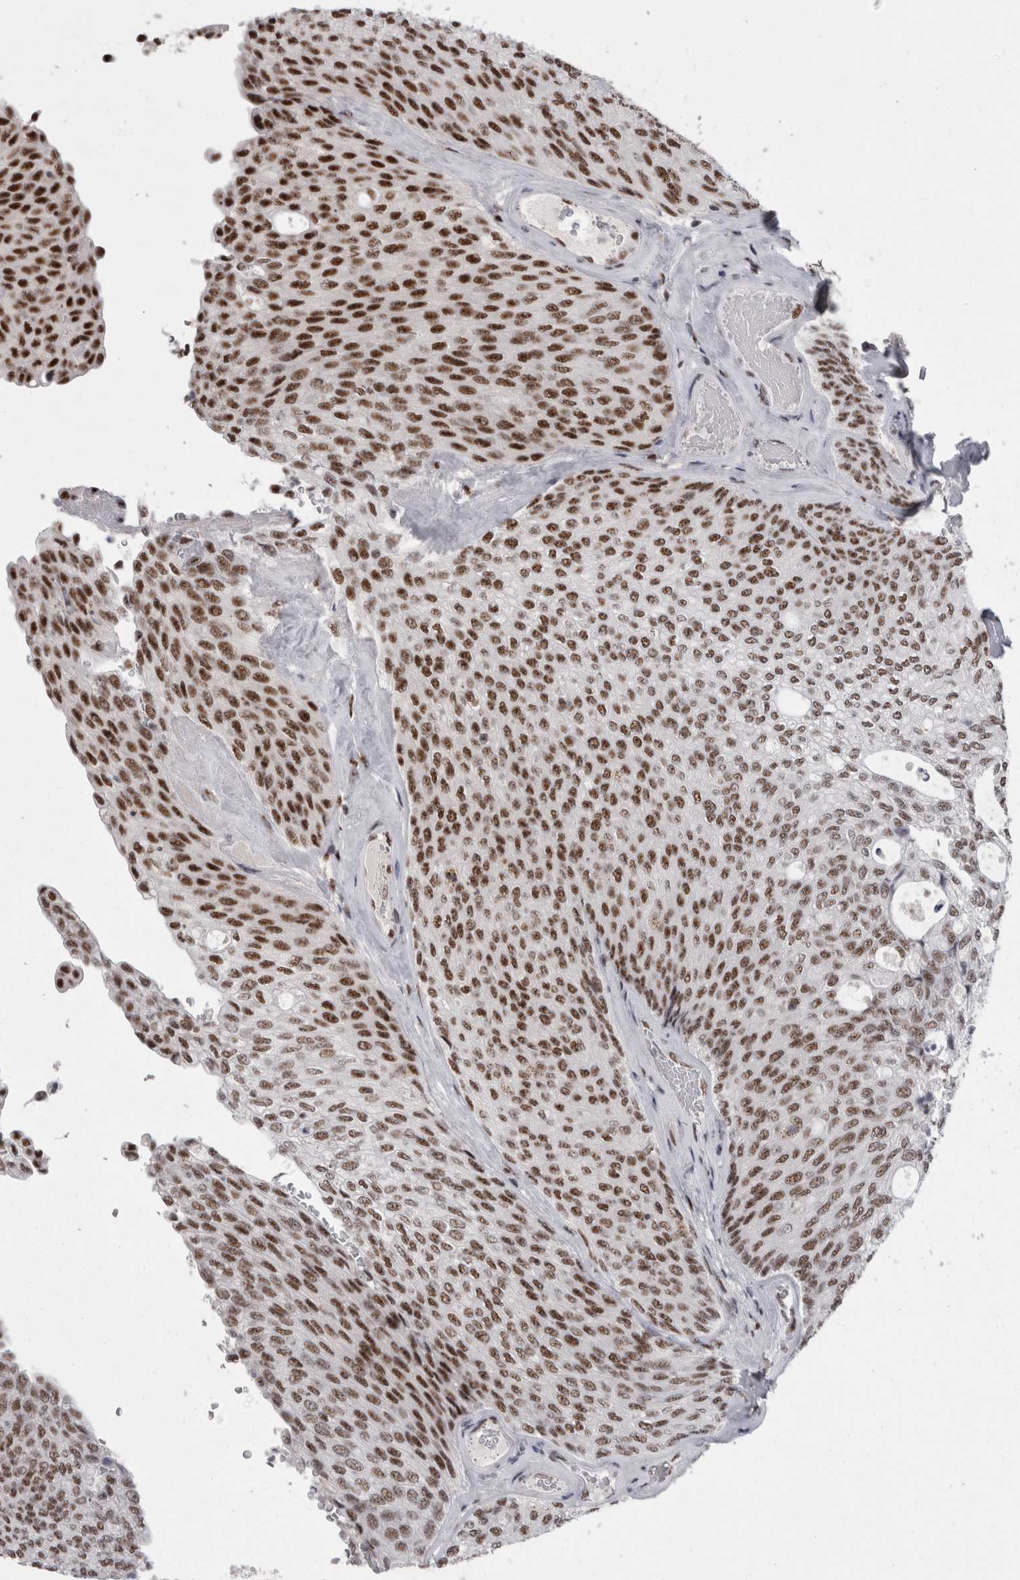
{"staining": {"intensity": "moderate", "quantity": ">75%", "location": "nuclear"}, "tissue": "urothelial cancer", "cell_type": "Tumor cells", "image_type": "cancer", "snomed": [{"axis": "morphology", "description": "Urothelial carcinoma, Low grade"}, {"axis": "topography", "description": "Urinary bladder"}], "caption": "IHC histopathology image of neoplastic tissue: urothelial carcinoma (low-grade) stained using immunohistochemistry (IHC) demonstrates medium levels of moderate protein expression localized specifically in the nuclear of tumor cells, appearing as a nuclear brown color.", "gene": "SNRNP40", "patient": {"sex": "female", "age": 79}}